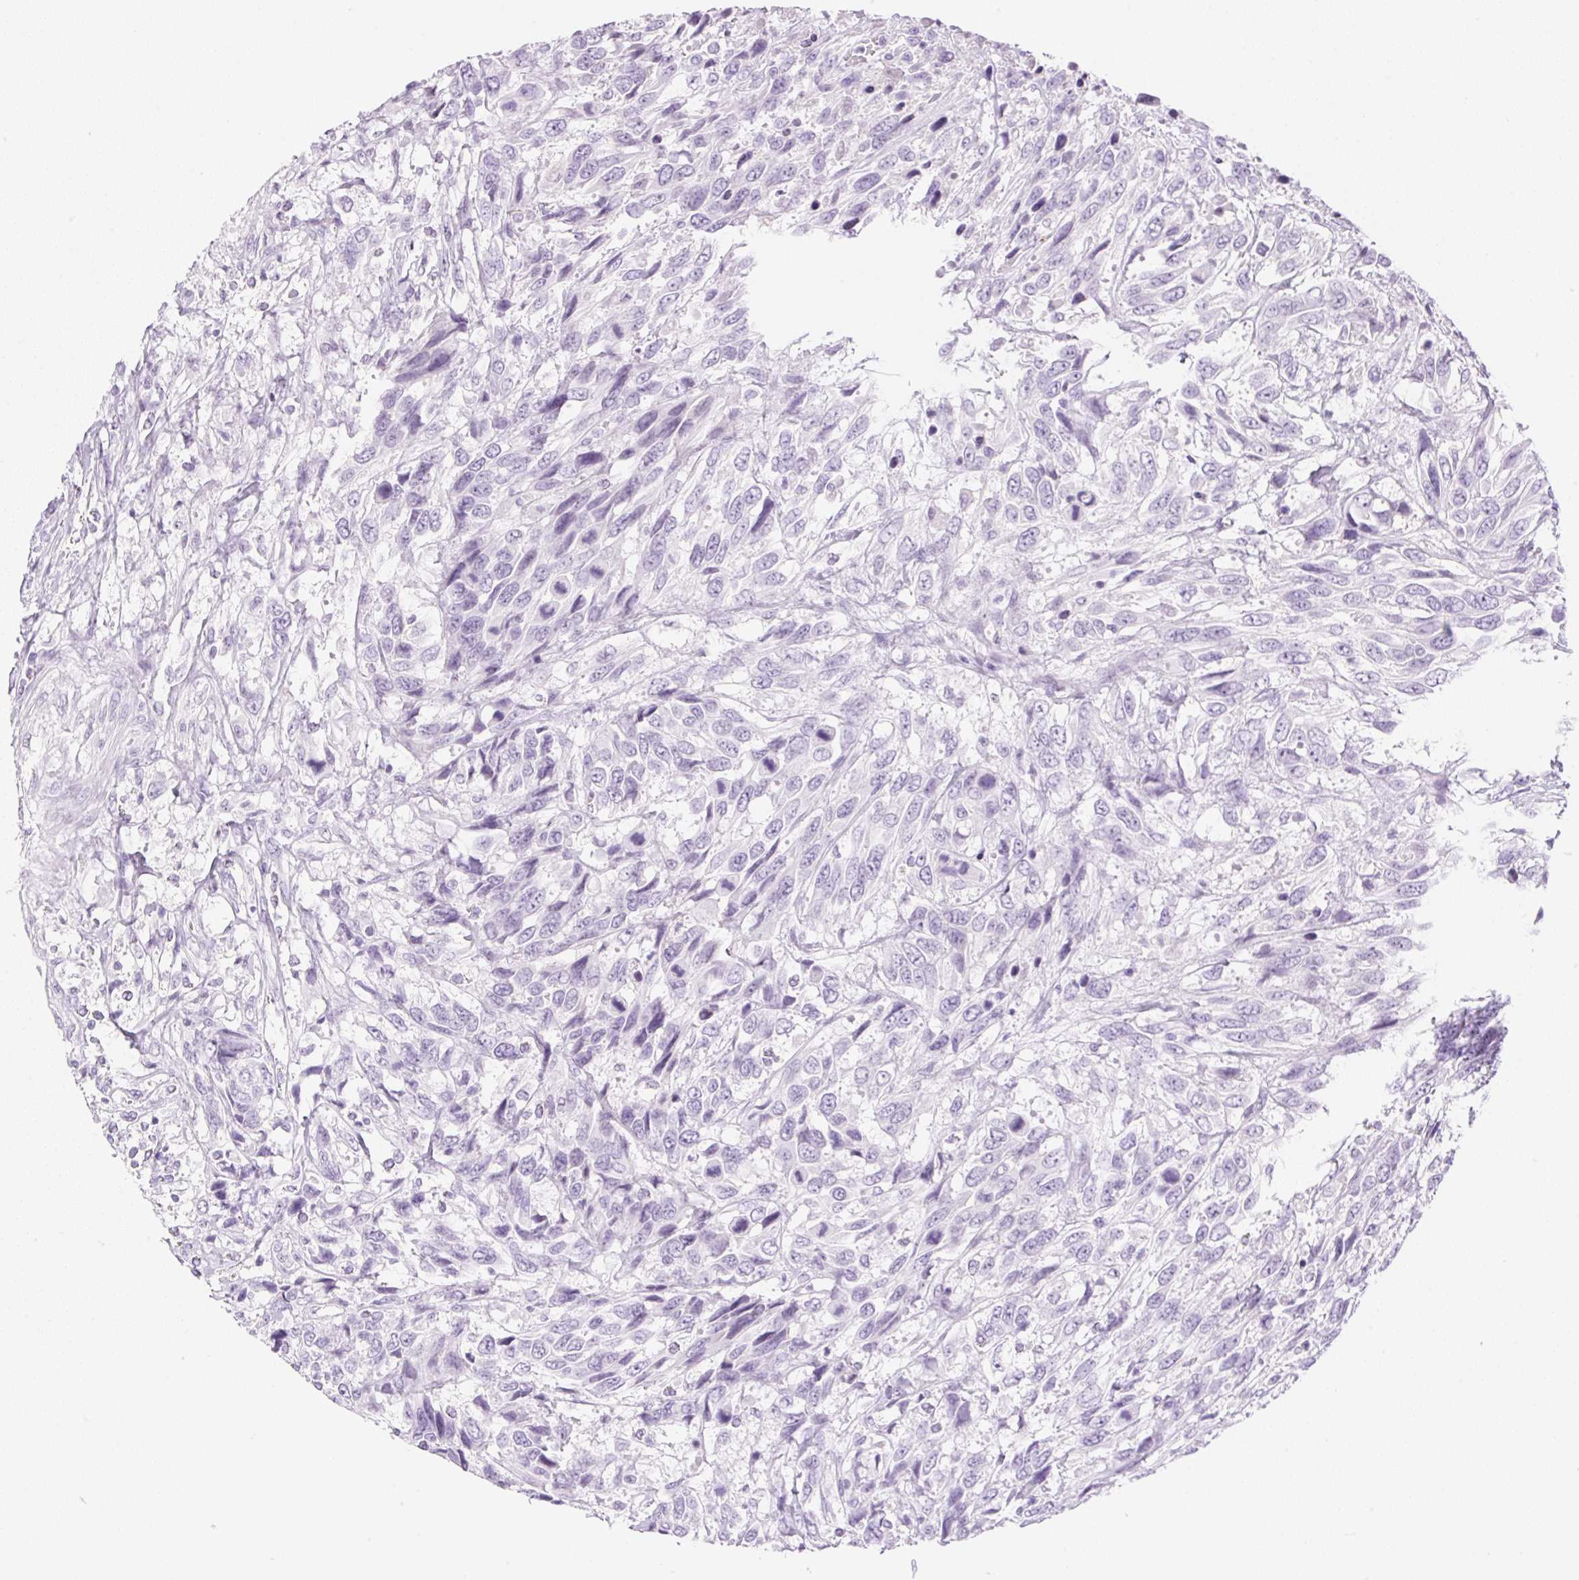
{"staining": {"intensity": "negative", "quantity": "none", "location": "none"}, "tissue": "urothelial cancer", "cell_type": "Tumor cells", "image_type": "cancer", "snomed": [{"axis": "morphology", "description": "Urothelial carcinoma, High grade"}, {"axis": "topography", "description": "Urinary bladder"}], "caption": "Tumor cells are negative for brown protein staining in high-grade urothelial carcinoma. Nuclei are stained in blue.", "gene": "SP140L", "patient": {"sex": "female", "age": 70}}